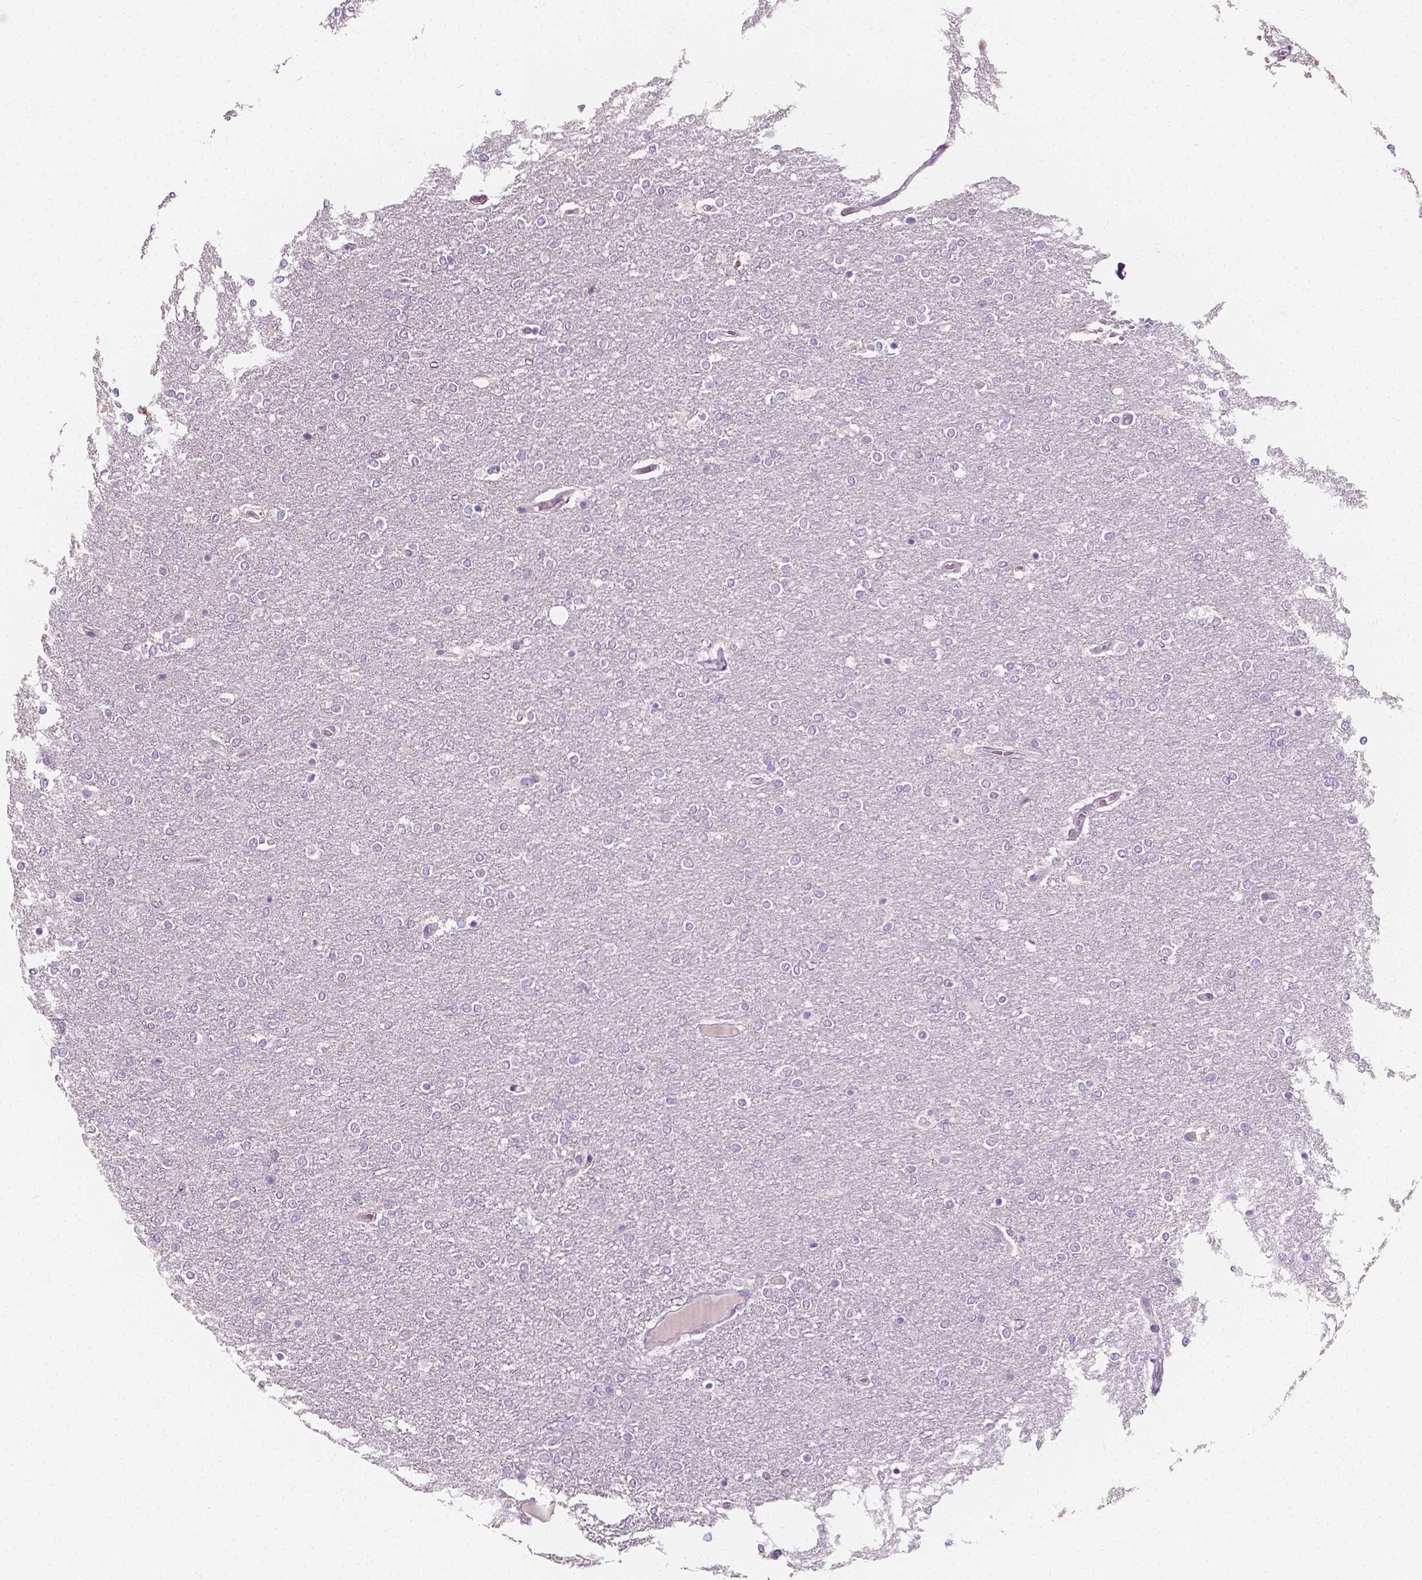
{"staining": {"intensity": "negative", "quantity": "none", "location": "none"}, "tissue": "glioma", "cell_type": "Tumor cells", "image_type": "cancer", "snomed": [{"axis": "morphology", "description": "Glioma, malignant, High grade"}, {"axis": "topography", "description": "Brain"}], "caption": "DAB immunohistochemical staining of human glioma shows no significant staining in tumor cells.", "gene": "TAL1", "patient": {"sex": "female", "age": 61}}